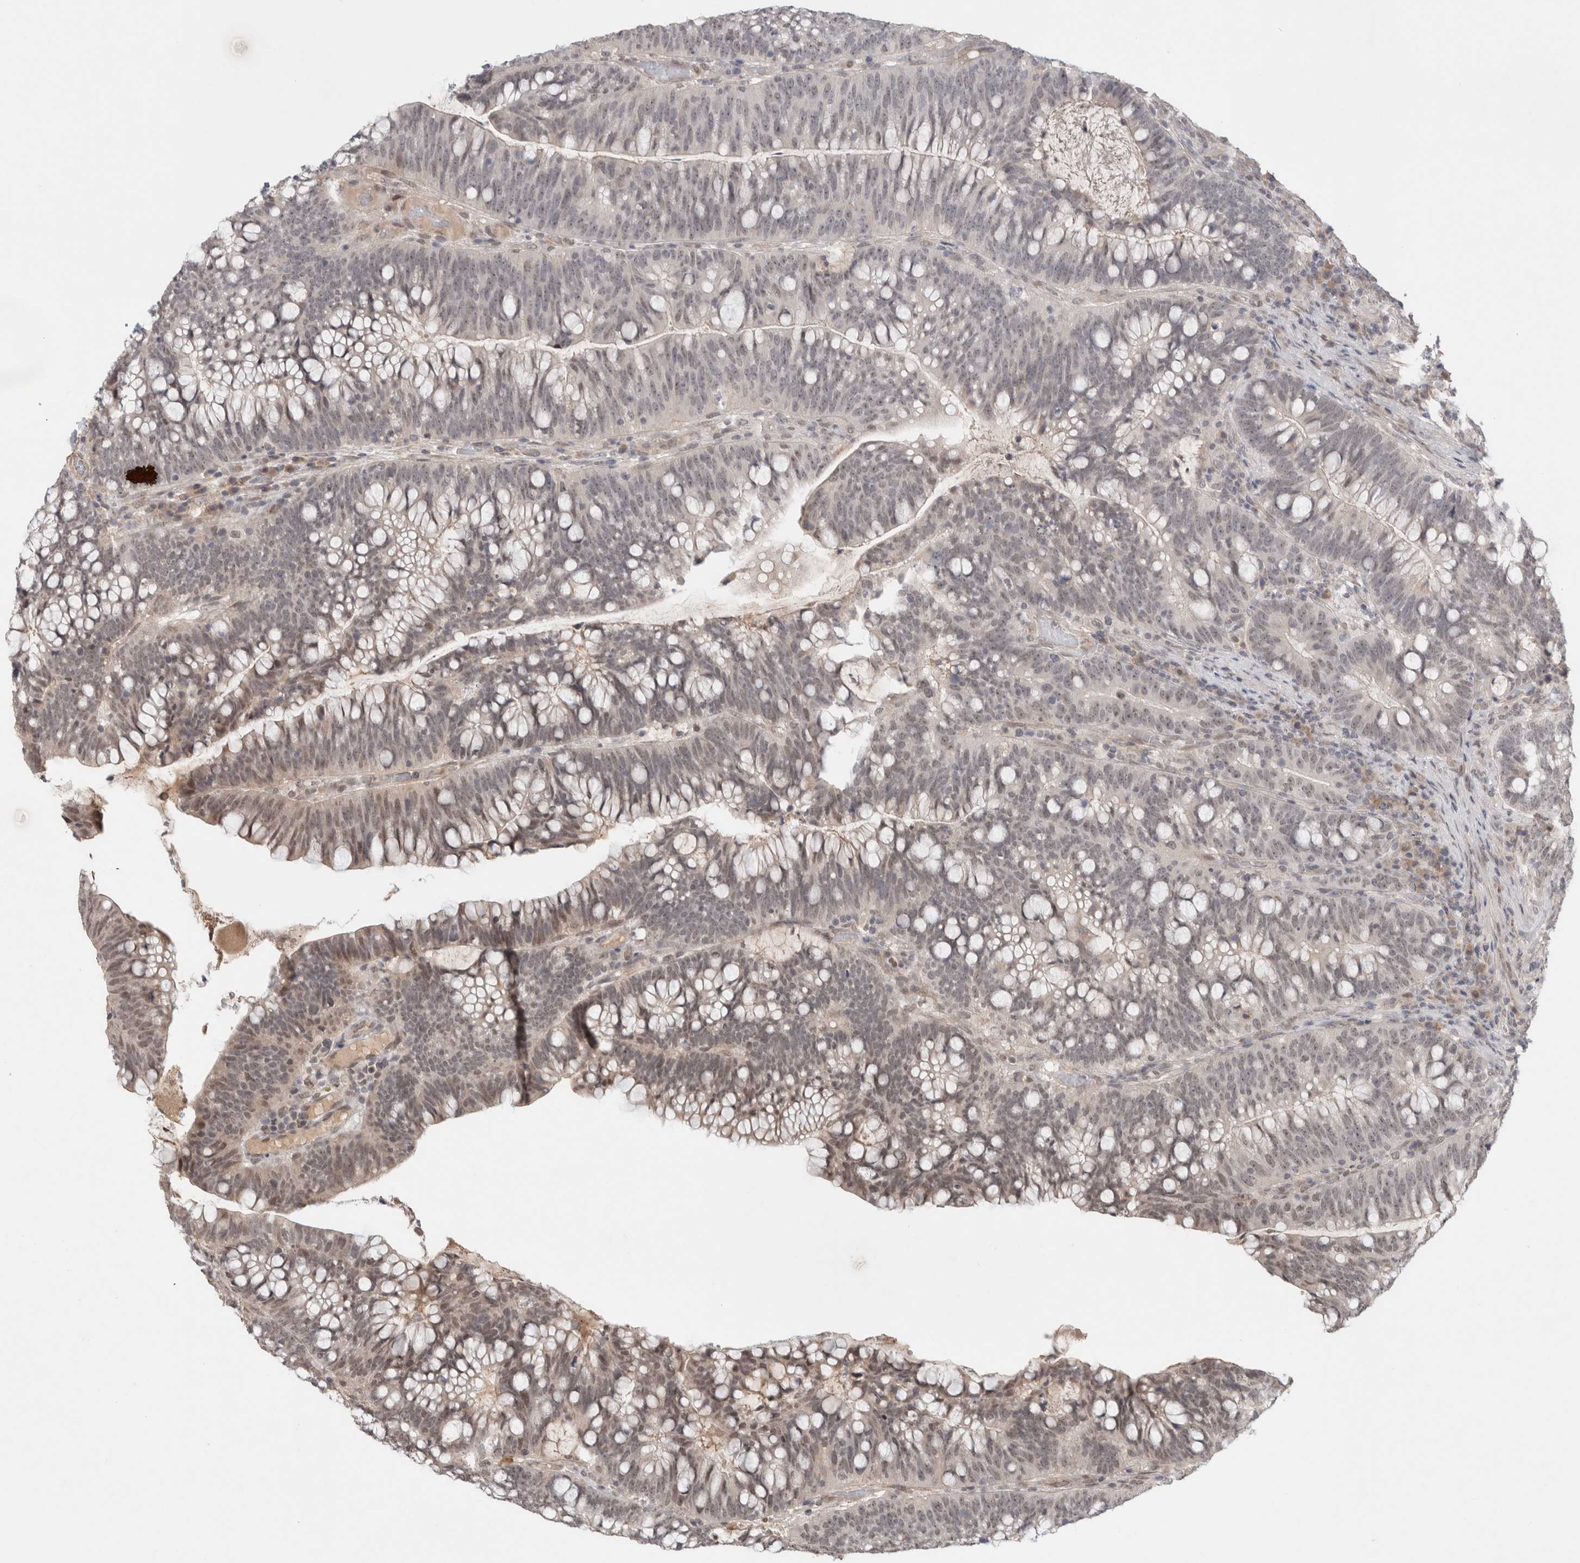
{"staining": {"intensity": "negative", "quantity": "none", "location": "none"}, "tissue": "colorectal cancer", "cell_type": "Tumor cells", "image_type": "cancer", "snomed": [{"axis": "morphology", "description": "Adenocarcinoma, NOS"}, {"axis": "topography", "description": "Colon"}], "caption": "Immunohistochemical staining of adenocarcinoma (colorectal) demonstrates no significant staining in tumor cells.", "gene": "SYDE2", "patient": {"sex": "female", "age": 66}}